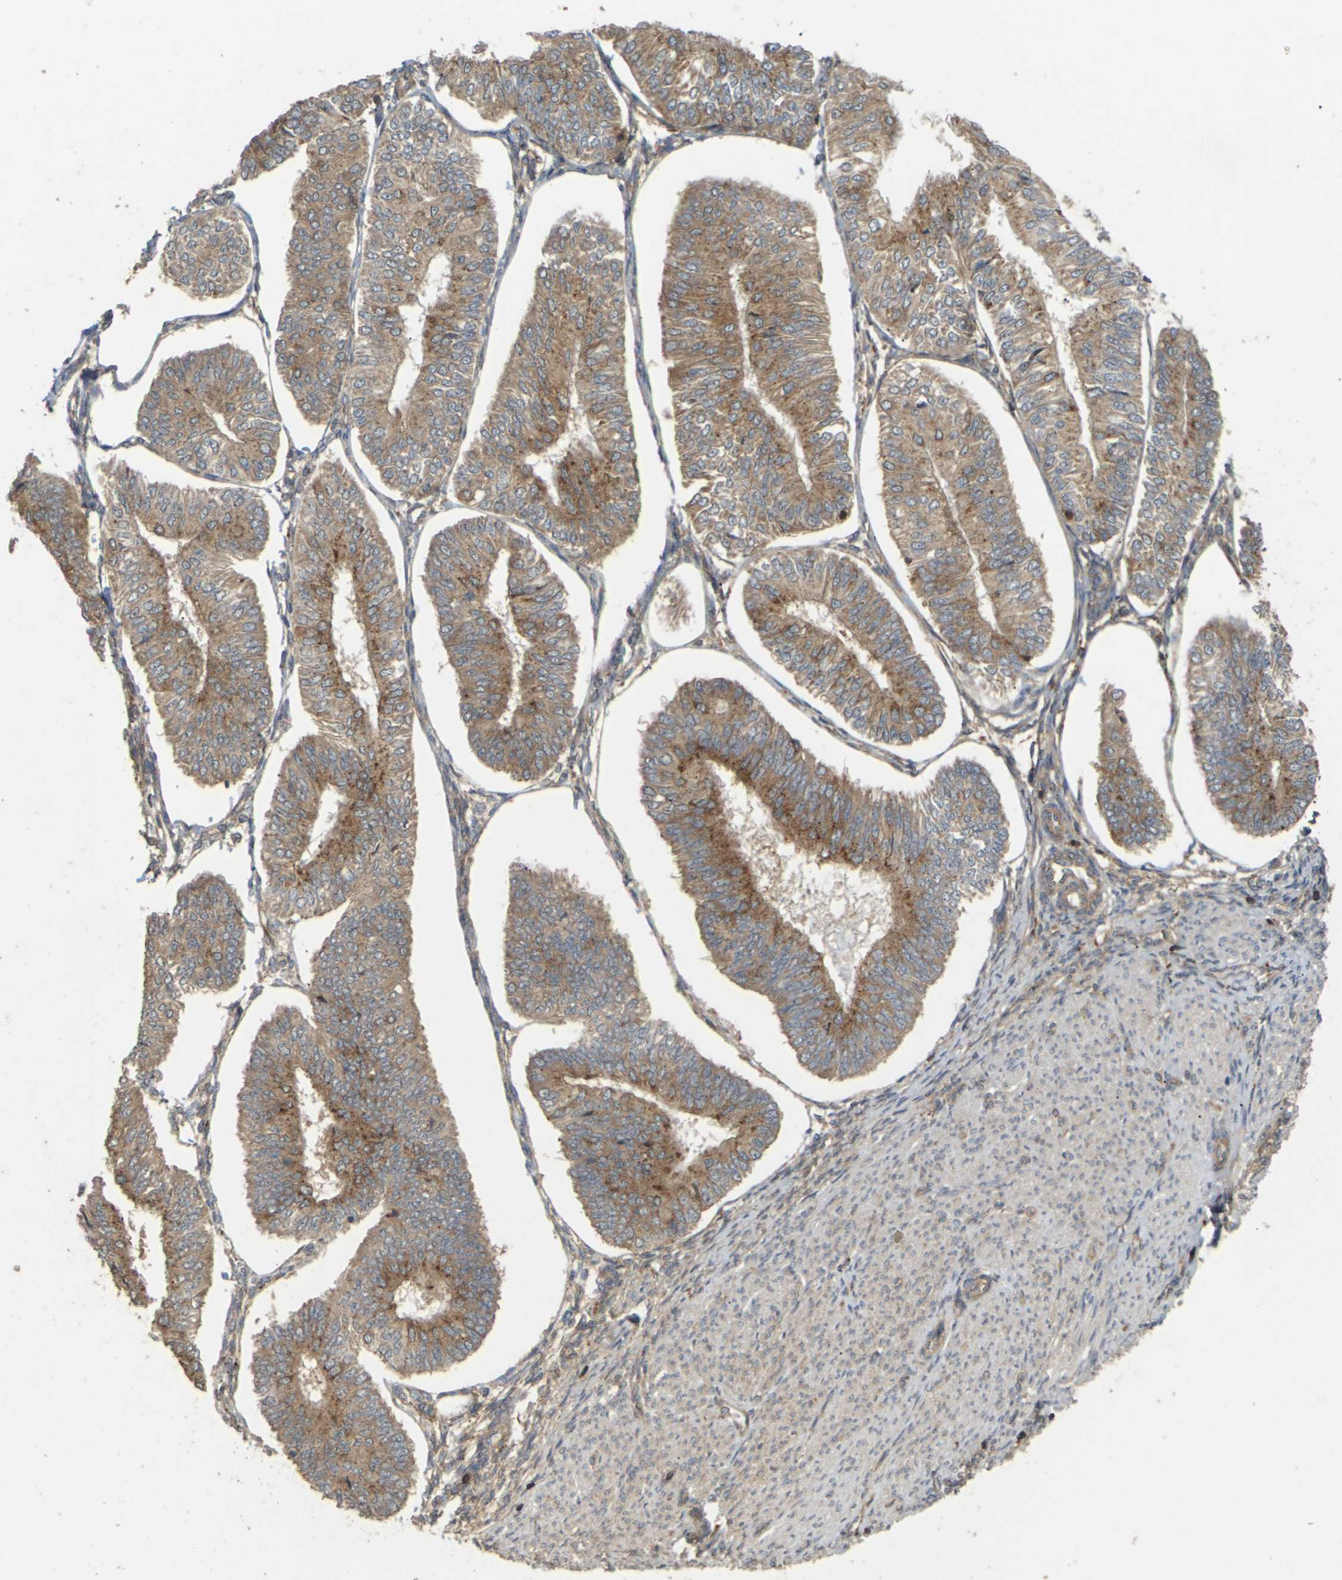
{"staining": {"intensity": "moderate", "quantity": ">75%", "location": "cytoplasmic/membranous"}, "tissue": "endometrial cancer", "cell_type": "Tumor cells", "image_type": "cancer", "snomed": [{"axis": "morphology", "description": "Adenocarcinoma, NOS"}, {"axis": "topography", "description": "Endometrium"}], "caption": "Human endometrial adenocarcinoma stained with a brown dye shows moderate cytoplasmic/membranous positive expression in about >75% of tumor cells.", "gene": "KSR1", "patient": {"sex": "female", "age": 58}}